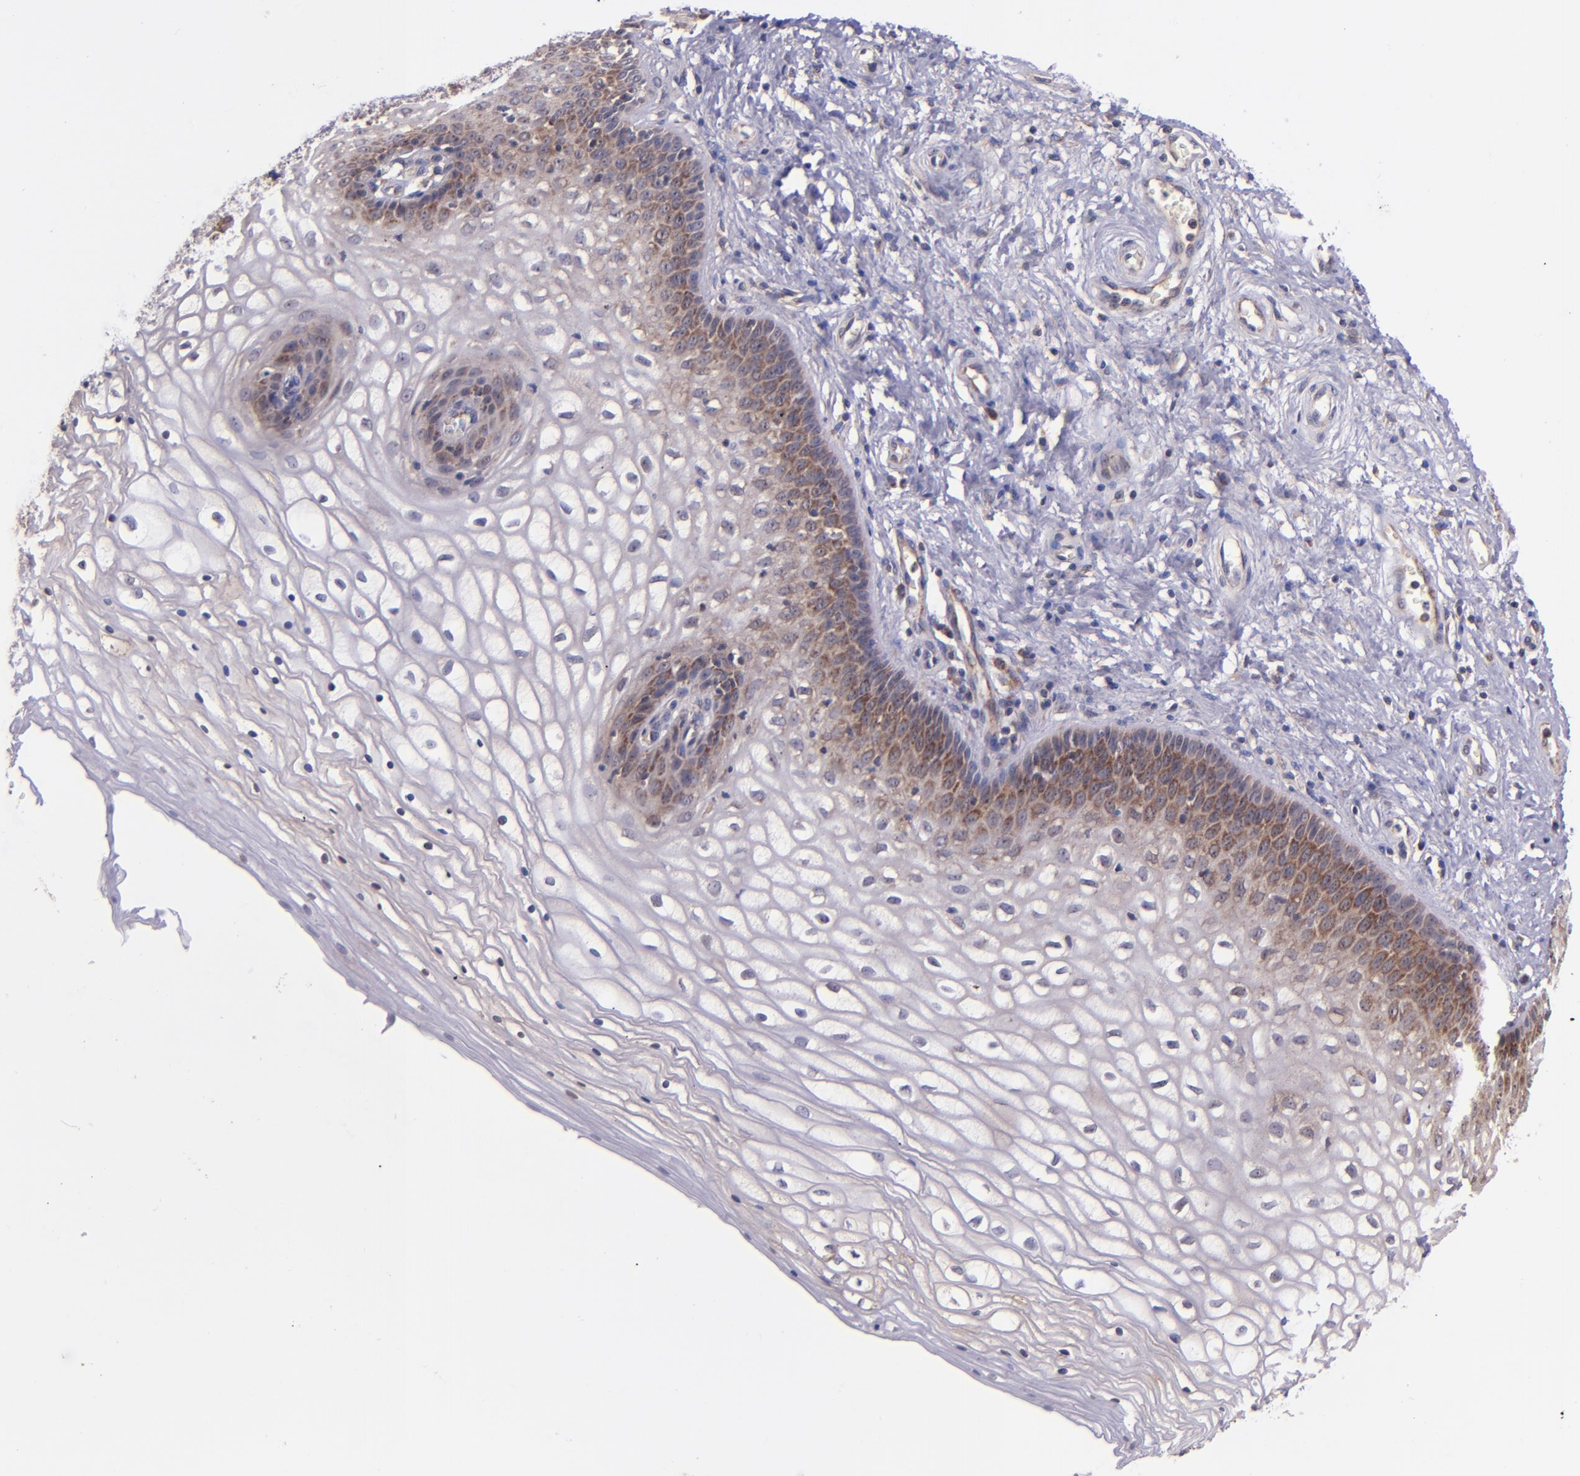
{"staining": {"intensity": "moderate", "quantity": "25%-75%", "location": "cytoplasmic/membranous"}, "tissue": "vagina", "cell_type": "Squamous epithelial cells", "image_type": "normal", "snomed": [{"axis": "morphology", "description": "Normal tissue, NOS"}, {"axis": "topography", "description": "Vagina"}], "caption": "DAB immunohistochemical staining of unremarkable vagina exhibits moderate cytoplasmic/membranous protein staining in about 25%-75% of squamous epithelial cells. (Stains: DAB in brown, nuclei in blue, Microscopy: brightfield microscopy at high magnification).", "gene": "SHC1", "patient": {"sex": "female", "age": 34}}